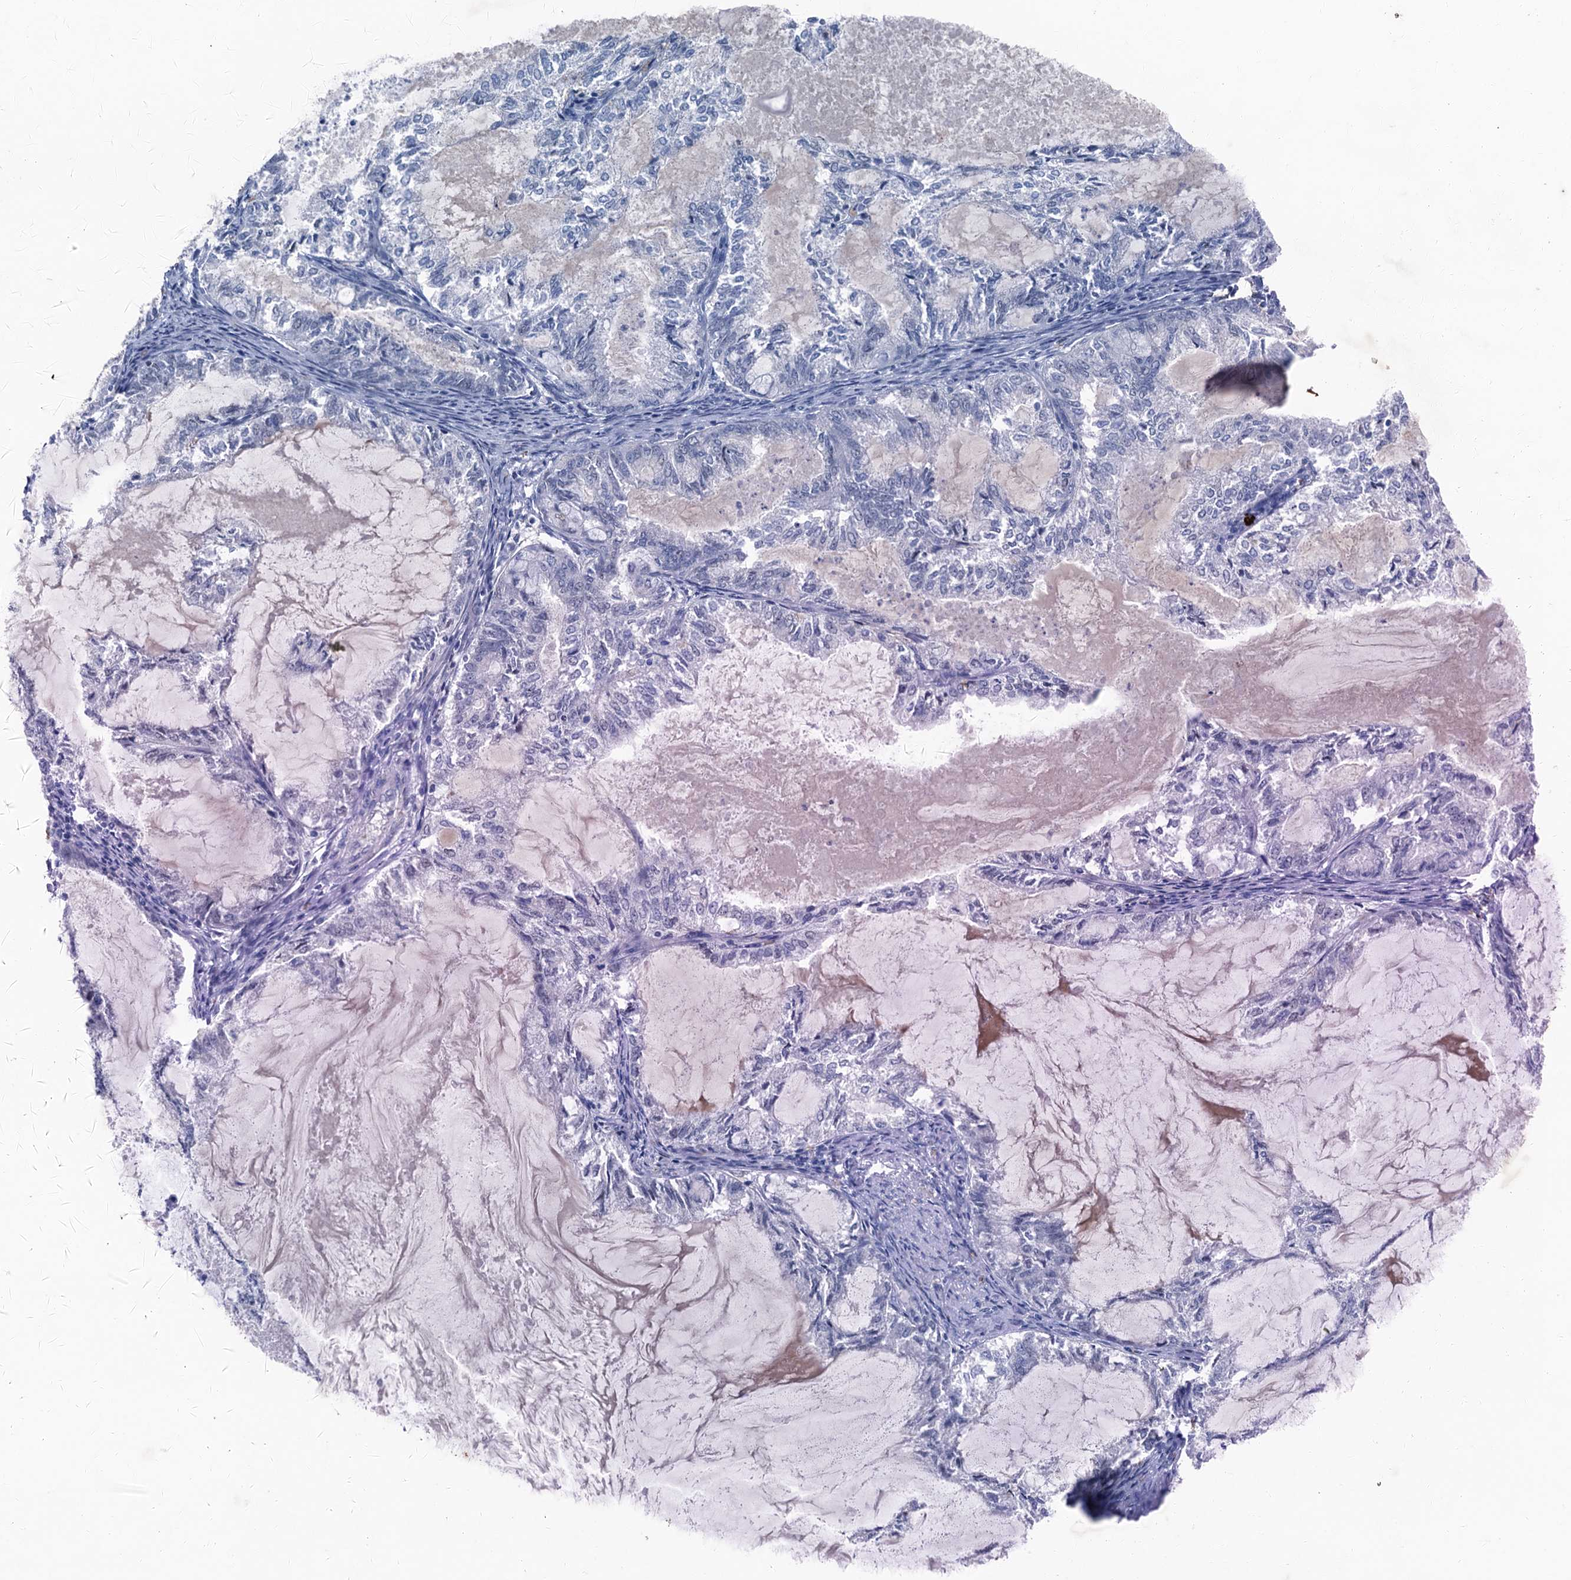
{"staining": {"intensity": "negative", "quantity": "none", "location": "none"}, "tissue": "endometrial cancer", "cell_type": "Tumor cells", "image_type": "cancer", "snomed": [{"axis": "morphology", "description": "Adenocarcinoma, NOS"}, {"axis": "topography", "description": "Endometrium"}], "caption": "Human endometrial adenocarcinoma stained for a protein using immunohistochemistry reveals no expression in tumor cells.", "gene": "CBLIF", "patient": {"sex": "female", "age": 86}}